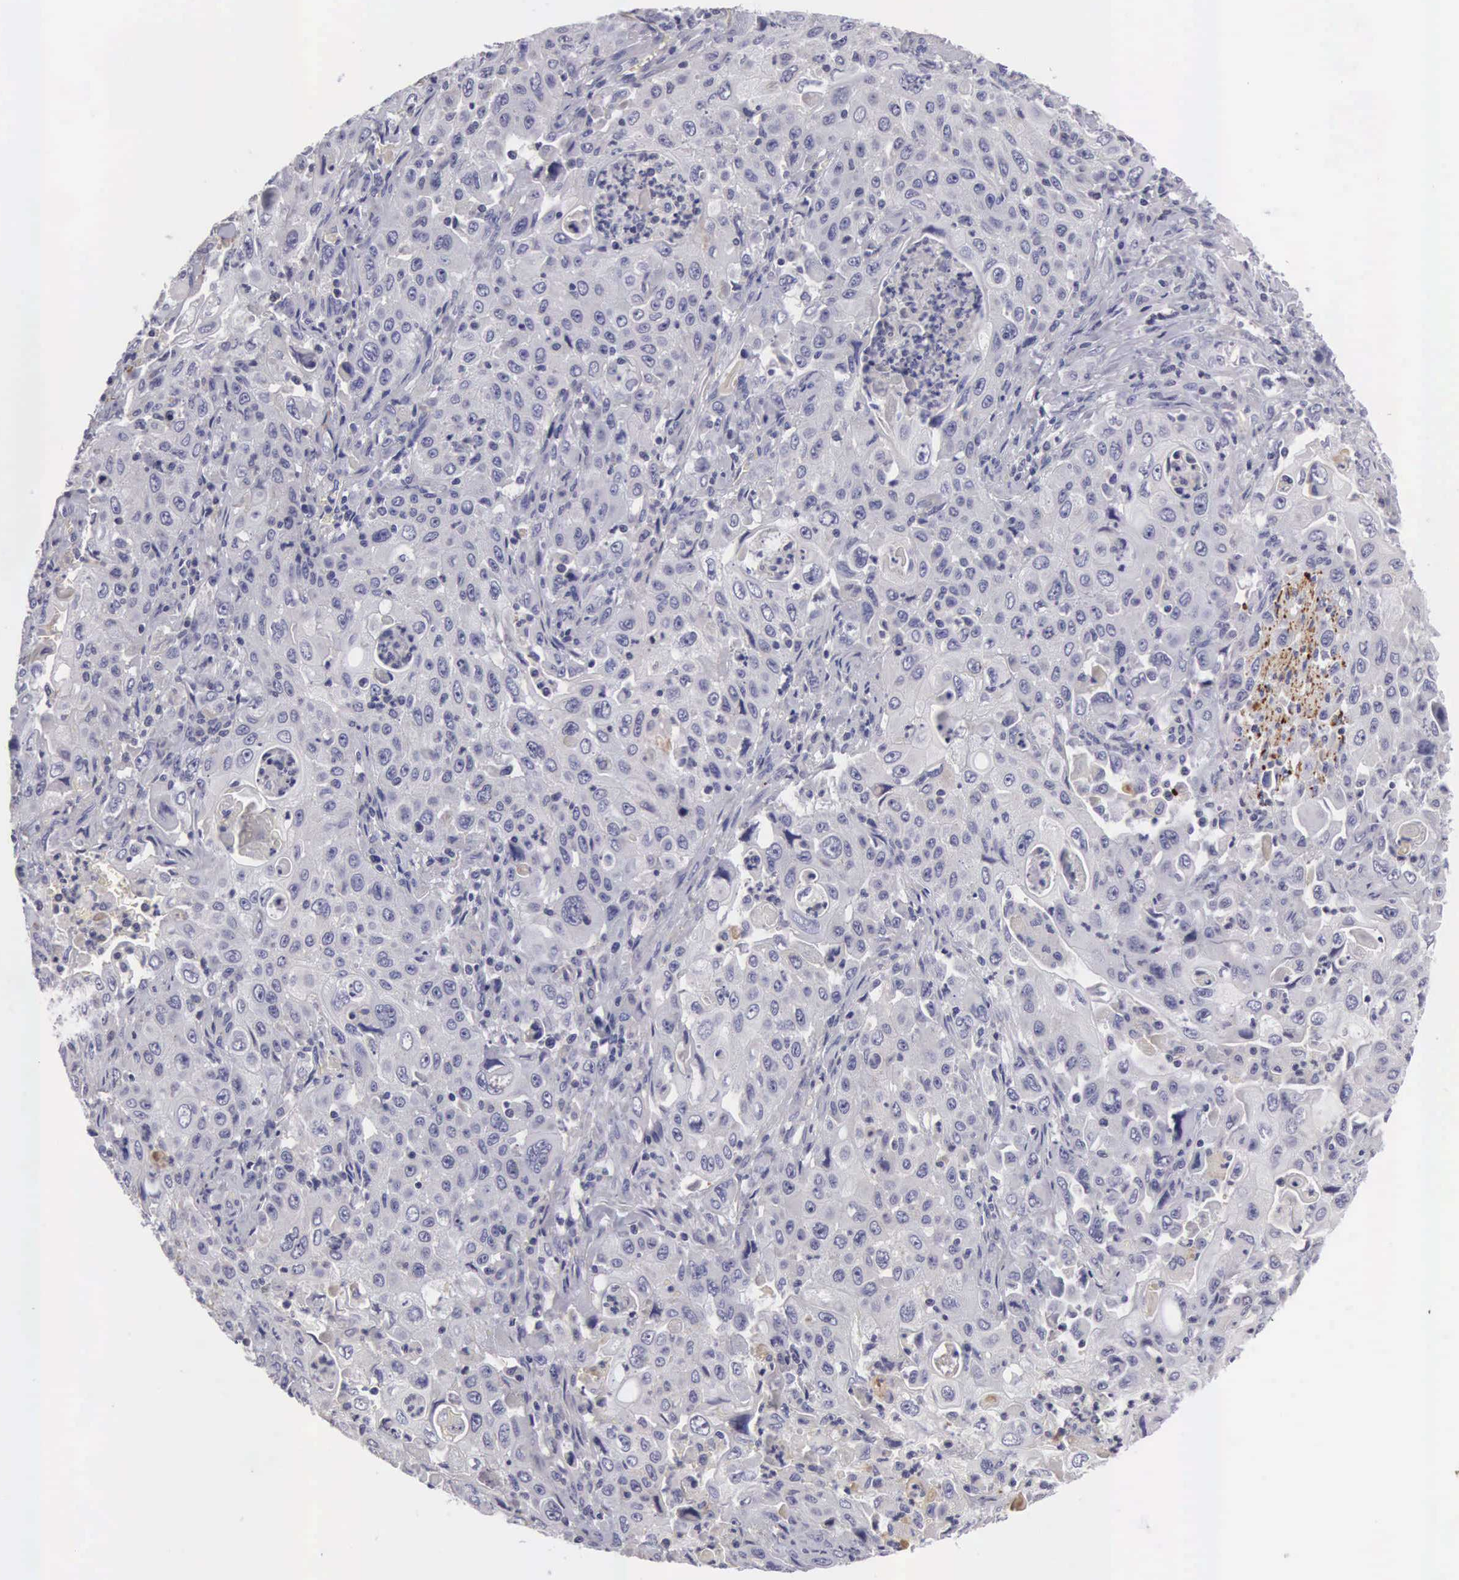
{"staining": {"intensity": "negative", "quantity": "none", "location": "none"}, "tissue": "pancreatic cancer", "cell_type": "Tumor cells", "image_type": "cancer", "snomed": [{"axis": "morphology", "description": "Adenocarcinoma, NOS"}, {"axis": "topography", "description": "Pancreas"}], "caption": "This is an IHC photomicrograph of human adenocarcinoma (pancreatic). There is no staining in tumor cells.", "gene": "CLU", "patient": {"sex": "male", "age": 70}}